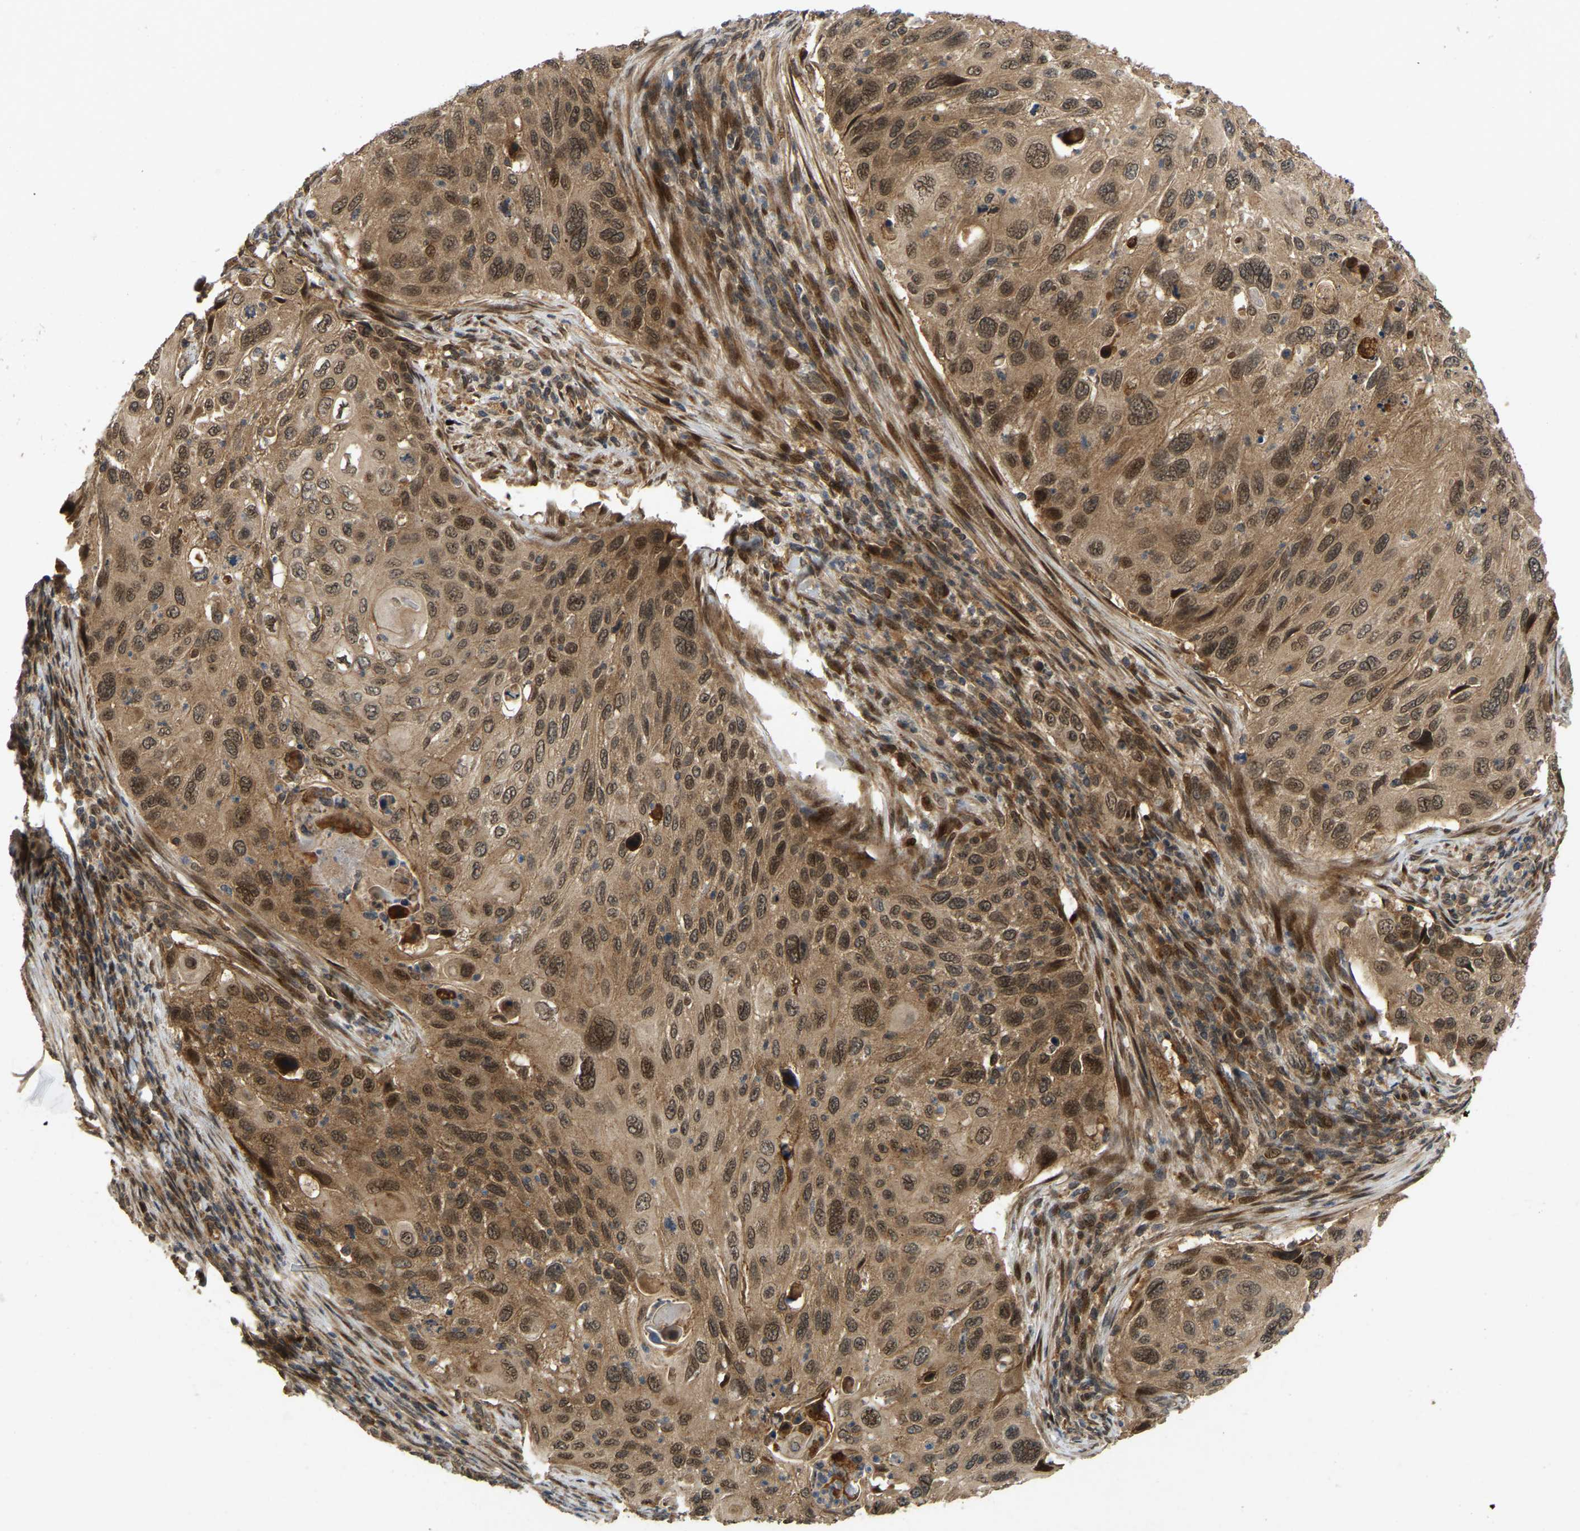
{"staining": {"intensity": "strong", "quantity": ">75%", "location": "cytoplasmic/membranous,nuclear"}, "tissue": "cervical cancer", "cell_type": "Tumor cells", "image_type": "cancer", "snomed": [{"axis": "morphology", "description": "Squamous cell carcinoma, NOS"}, {"axis": "topography", "description": "Cervix"}], "caption": "Human cervical cancer stained for a protein (brown) shows strong cytoplasmic/membranous and nuclear positive positivity in approximately >75% of tumor cells.", "gene": "KIAA1549", "patient": {"sex": "female", "age": 70}}